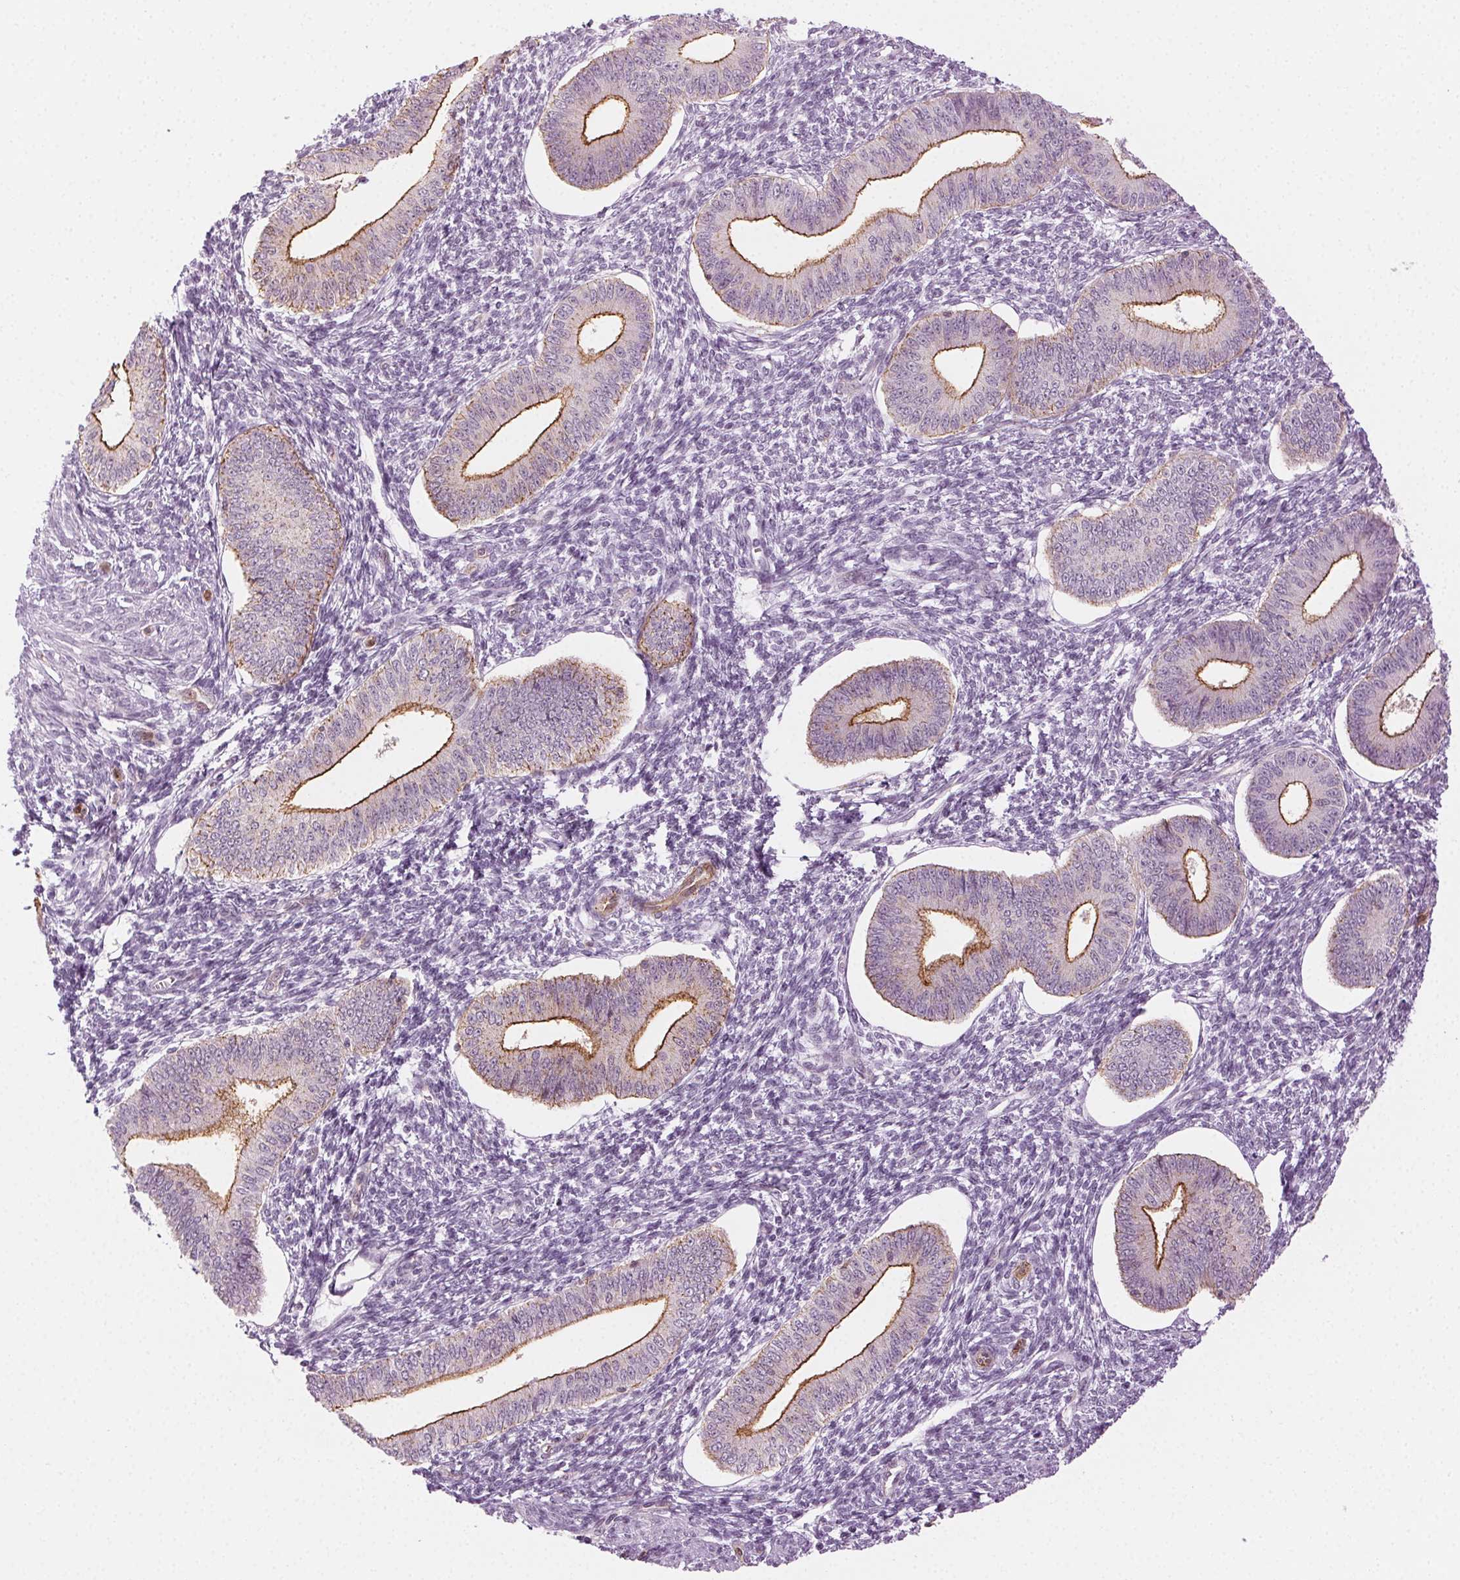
{"staining": {"intensity": "negative", "quantity": "none", "location": "none"}, "tissue": "endometrium", "cell_type": "Cells in endometrial stroma", "image_type": "normal", "snomed": [{"axis": "morphology", "description": "Normal tissue, NOS"}, {"axis": "topography", "description": "Endometrium"}], "caption": "DAB immunohistochemical staining of normal endometrium demonstrates no significant staining in cells in endometrial stroma. (DAB (3,3'-diaminobenzidine) immunohistochemistry (IHC) with hematoxylin counter stain).", "gene": "AIF1L", "patient": {"sex": "female", "age": 42}}